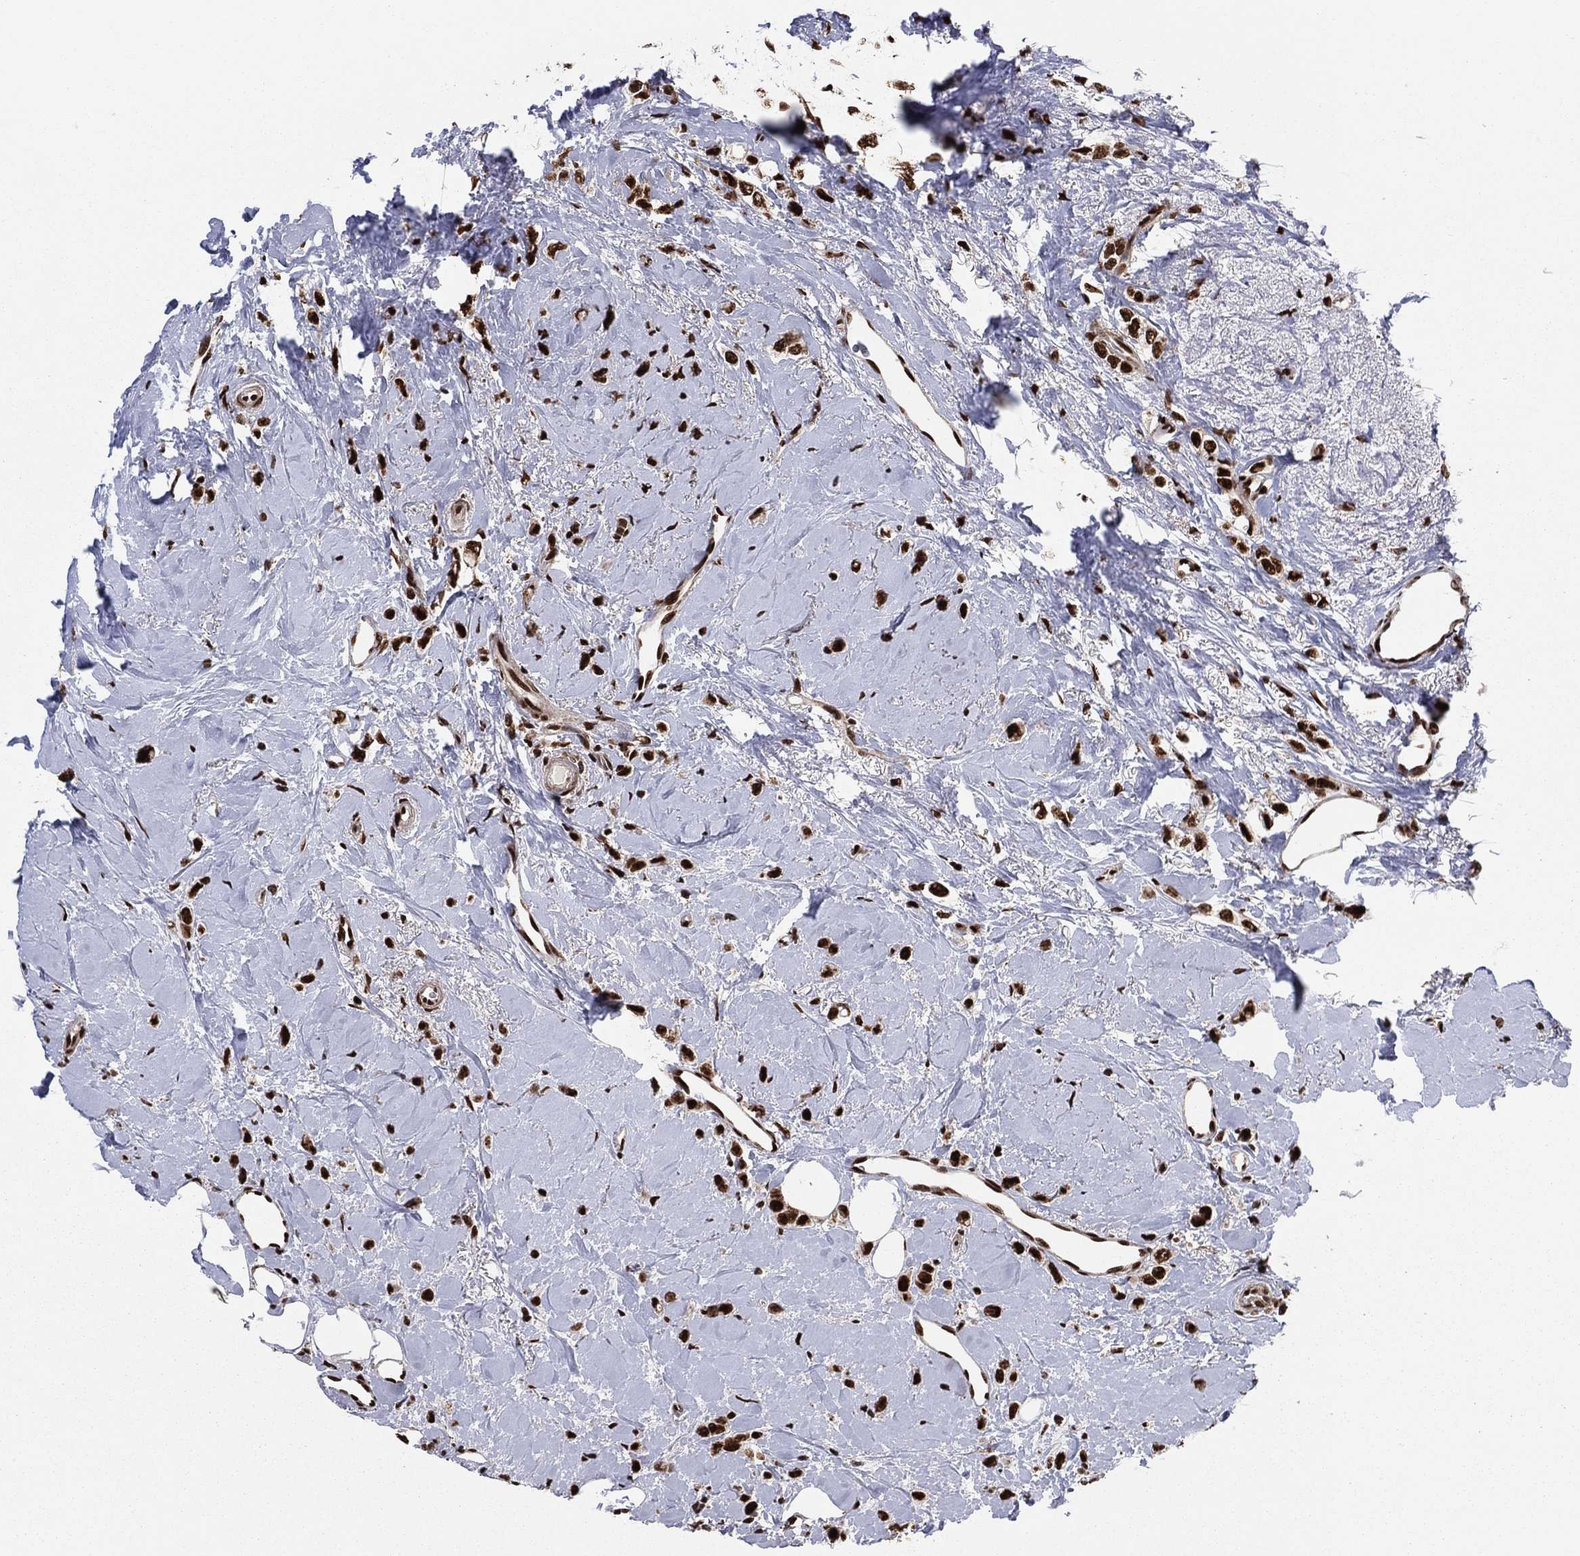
{"staining": {"intensity": "strong", "quantity": ">75%", "location": "nuclear"}, "tissue": "breast cancer", "cell_type": "Tumor cells", "image_type": "cancer", "snomed": [{"axis": "morphology", "description": "Lobular carcinoma"}, {"axis": "topography", "description": "Breast"}], "caption": "IHC staining of breast cancer (lobular carcinoma), which demonstrates high levels of strong nuclear expression in about >75% of tumor cells indicating strong nuclear protein positivity. The staining was performed using DAB (3,3'-diaminobenzidine) (brown) for protein detection and nuclei were counterstained in hematoxylin (blue).", "gene": "TP53BP1", "patient": {"sex": "female", "age": 66}}